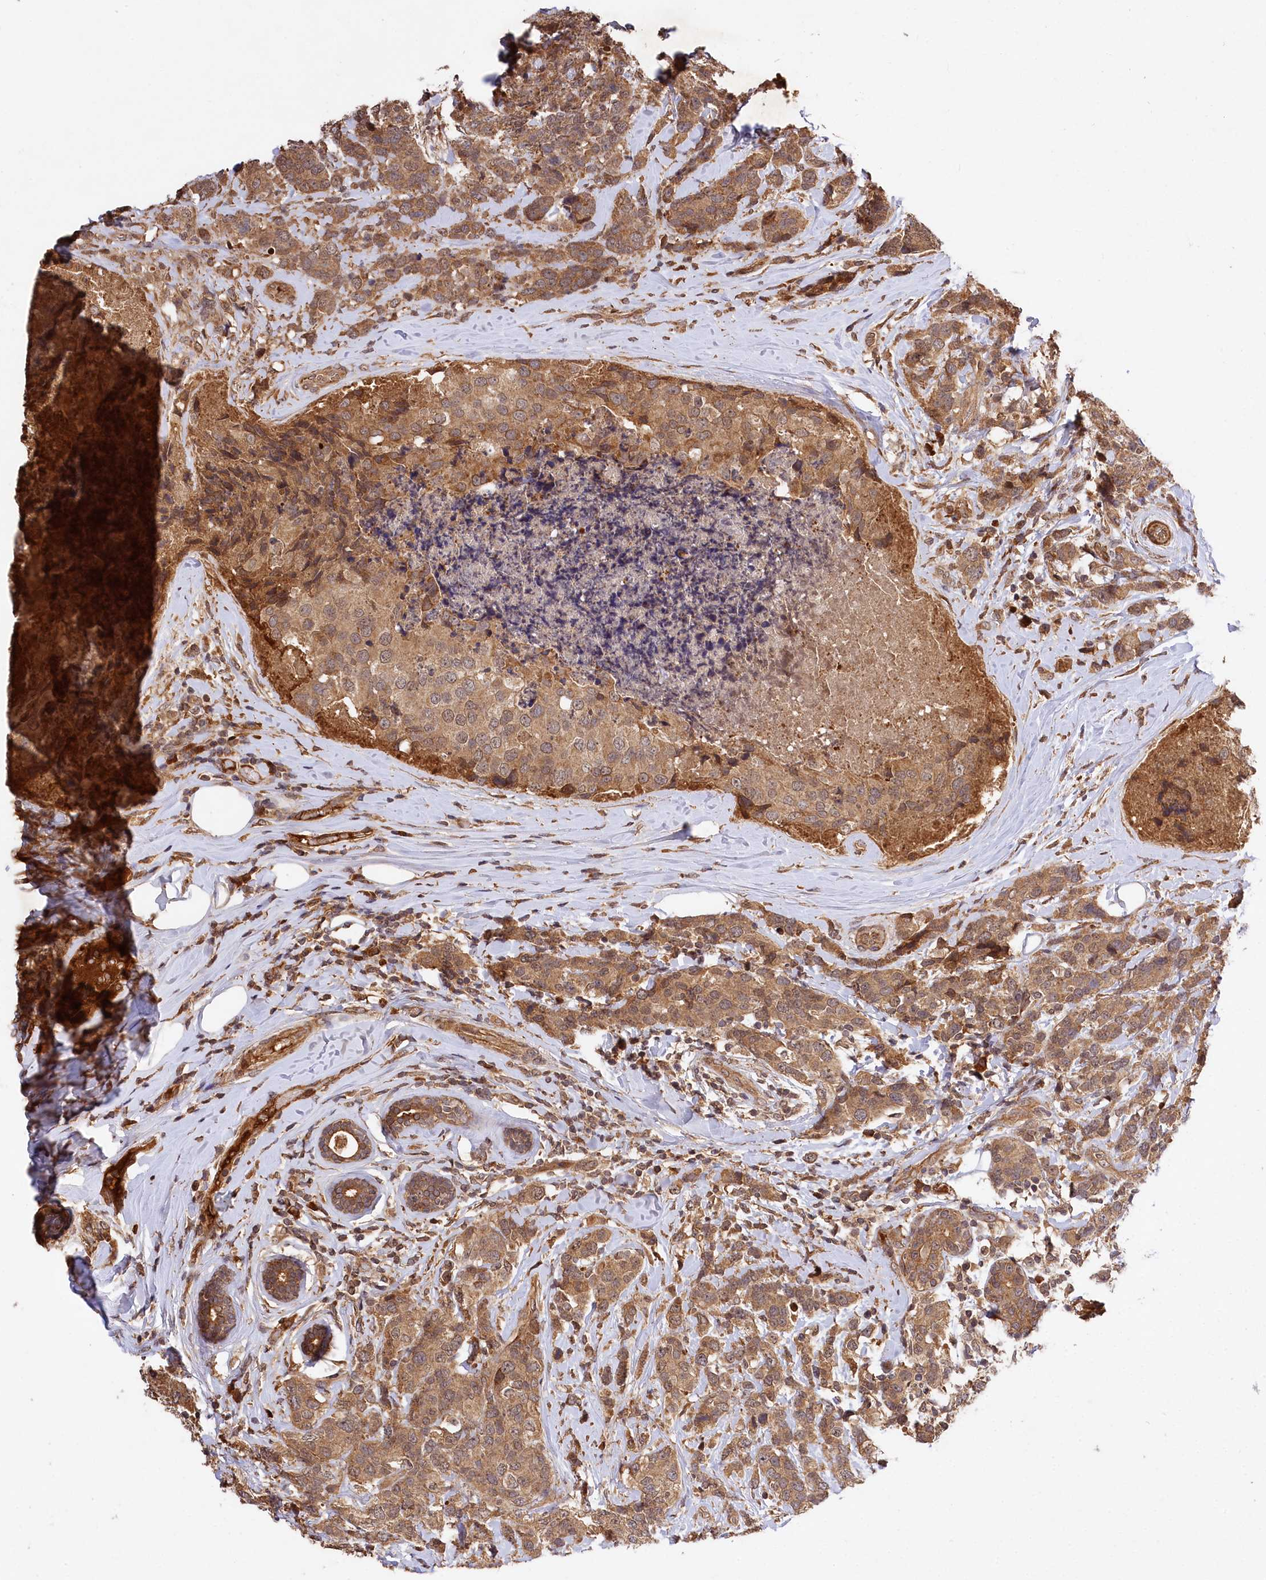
{"staining": {"intensity": "moderate", "quantity": ">75%", "location": "cytoplasmic/membranous"}, "tissue": "breast cancer", "cell_type": "Tumor cells", "image_type": "cancer", "snomed": [{"axis": "morphology", "description": "Lobular carcinoma"}, {"axis": "topography", "description": "Breast"}], "caption": "Protein staining by immunohistochemistry (IHC) demonstrates moderate cytoplasmic/membranous positivity in about >75% of tumor cells in breast cancer (lobular carcinoma).", "gene": "MCF2L2", "patient": {"sex": "female", "age": 59}}